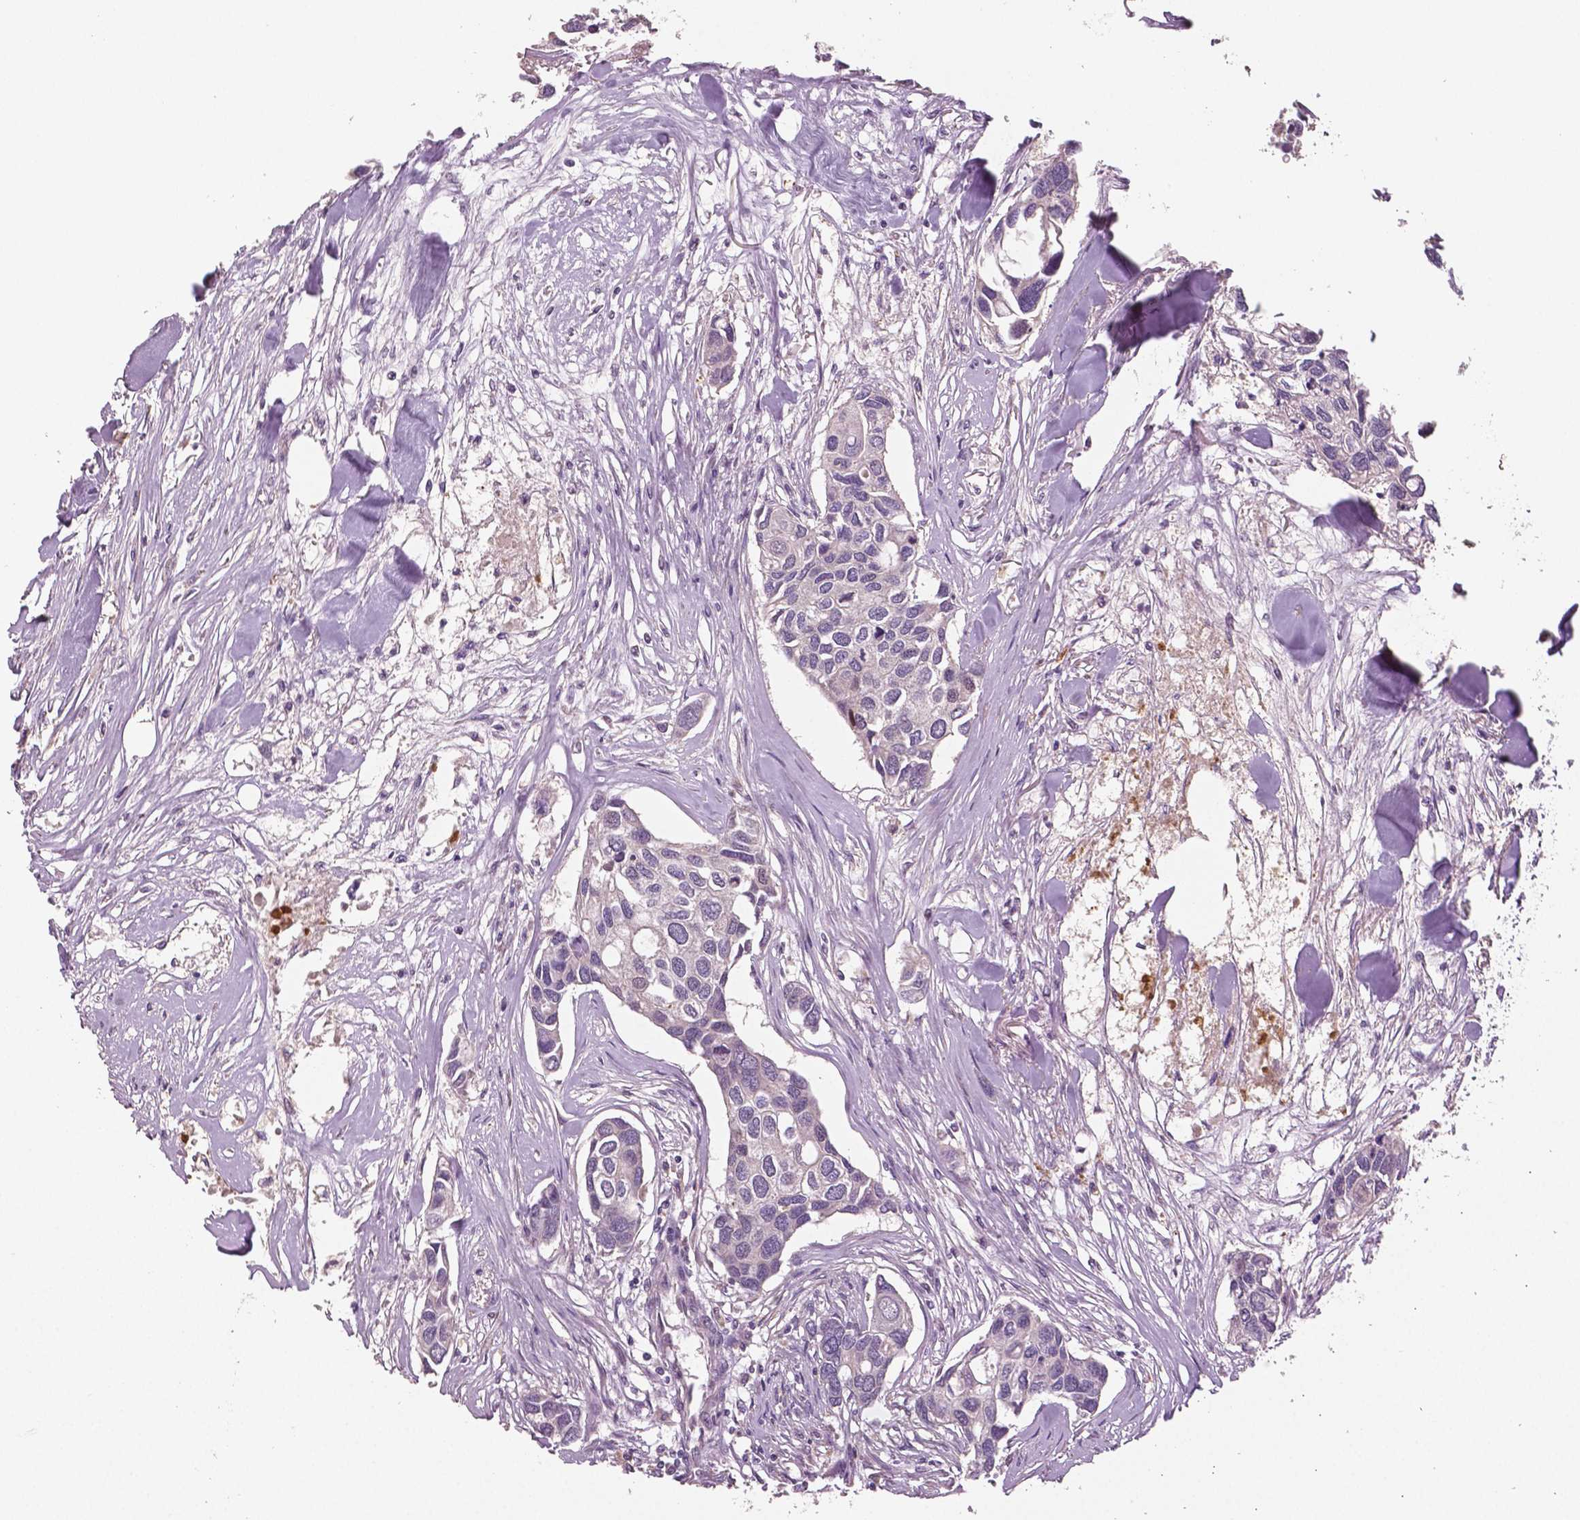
{"staining": {"intensity": "negative", "quantity": "none", "location": "none"}, "tissue": "breast cancer", "cell_type": "Tumor cells", "image_type": "cancer", "snomed": [{"axis": "morphology", "description": "Duct carcinoma"}, {"axis": "topography", "description": "Breast"}], "caption": "Immunohistochemistry (IHC) micrograph of infiltrating ductal carcinoma (breast) stained for a protein (brown), which reveals no staining in tumor cells.", "gene": "MKI67", "patient": {"sex": "female", "age": 83}}